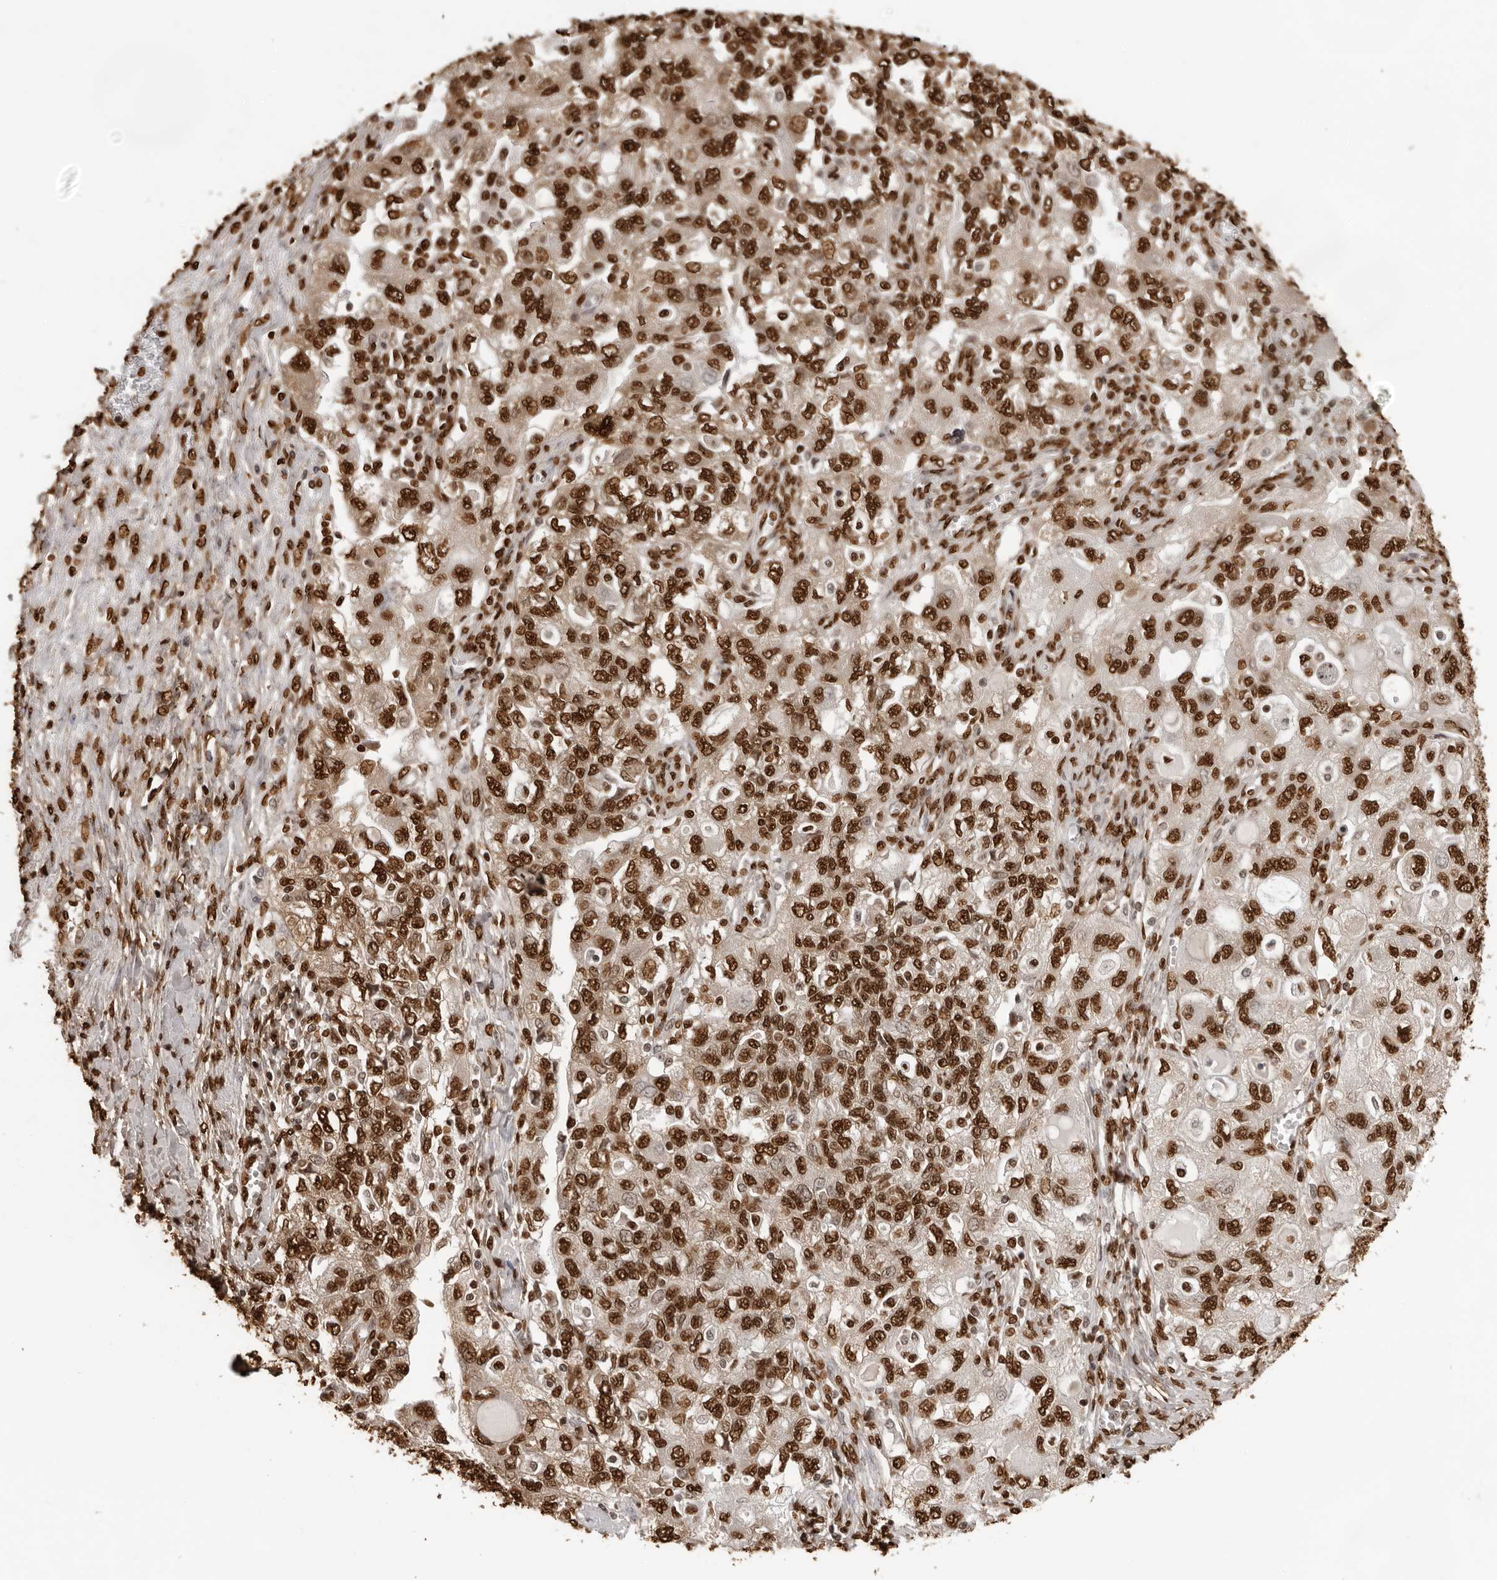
{"staining": {"intensity": "strong", "quantity": ">75%", "location": "nuclear"}, "tissue": "ovarian cancer", "cell_type": "Tumor cells", "image_type": "cancer", "snomed": [{"axis": "morphology", "description": "Carcinoma, NOS"}, {"axis": "morphology", "description": "Cystadenocarcinoma, serous, NOS"}, {"axis": "topography", "description": "Ovary"}], "caption": "The photomicrograph exhibits staining of ovarian cancer, revealing strong nuclear protein expression (brown color) within tumor cells. (brown staining indicates protein expression, while blue staining denotes nuclei).", "gene": "ZFP91", "patient": {"sex": "female", "age": 69}}